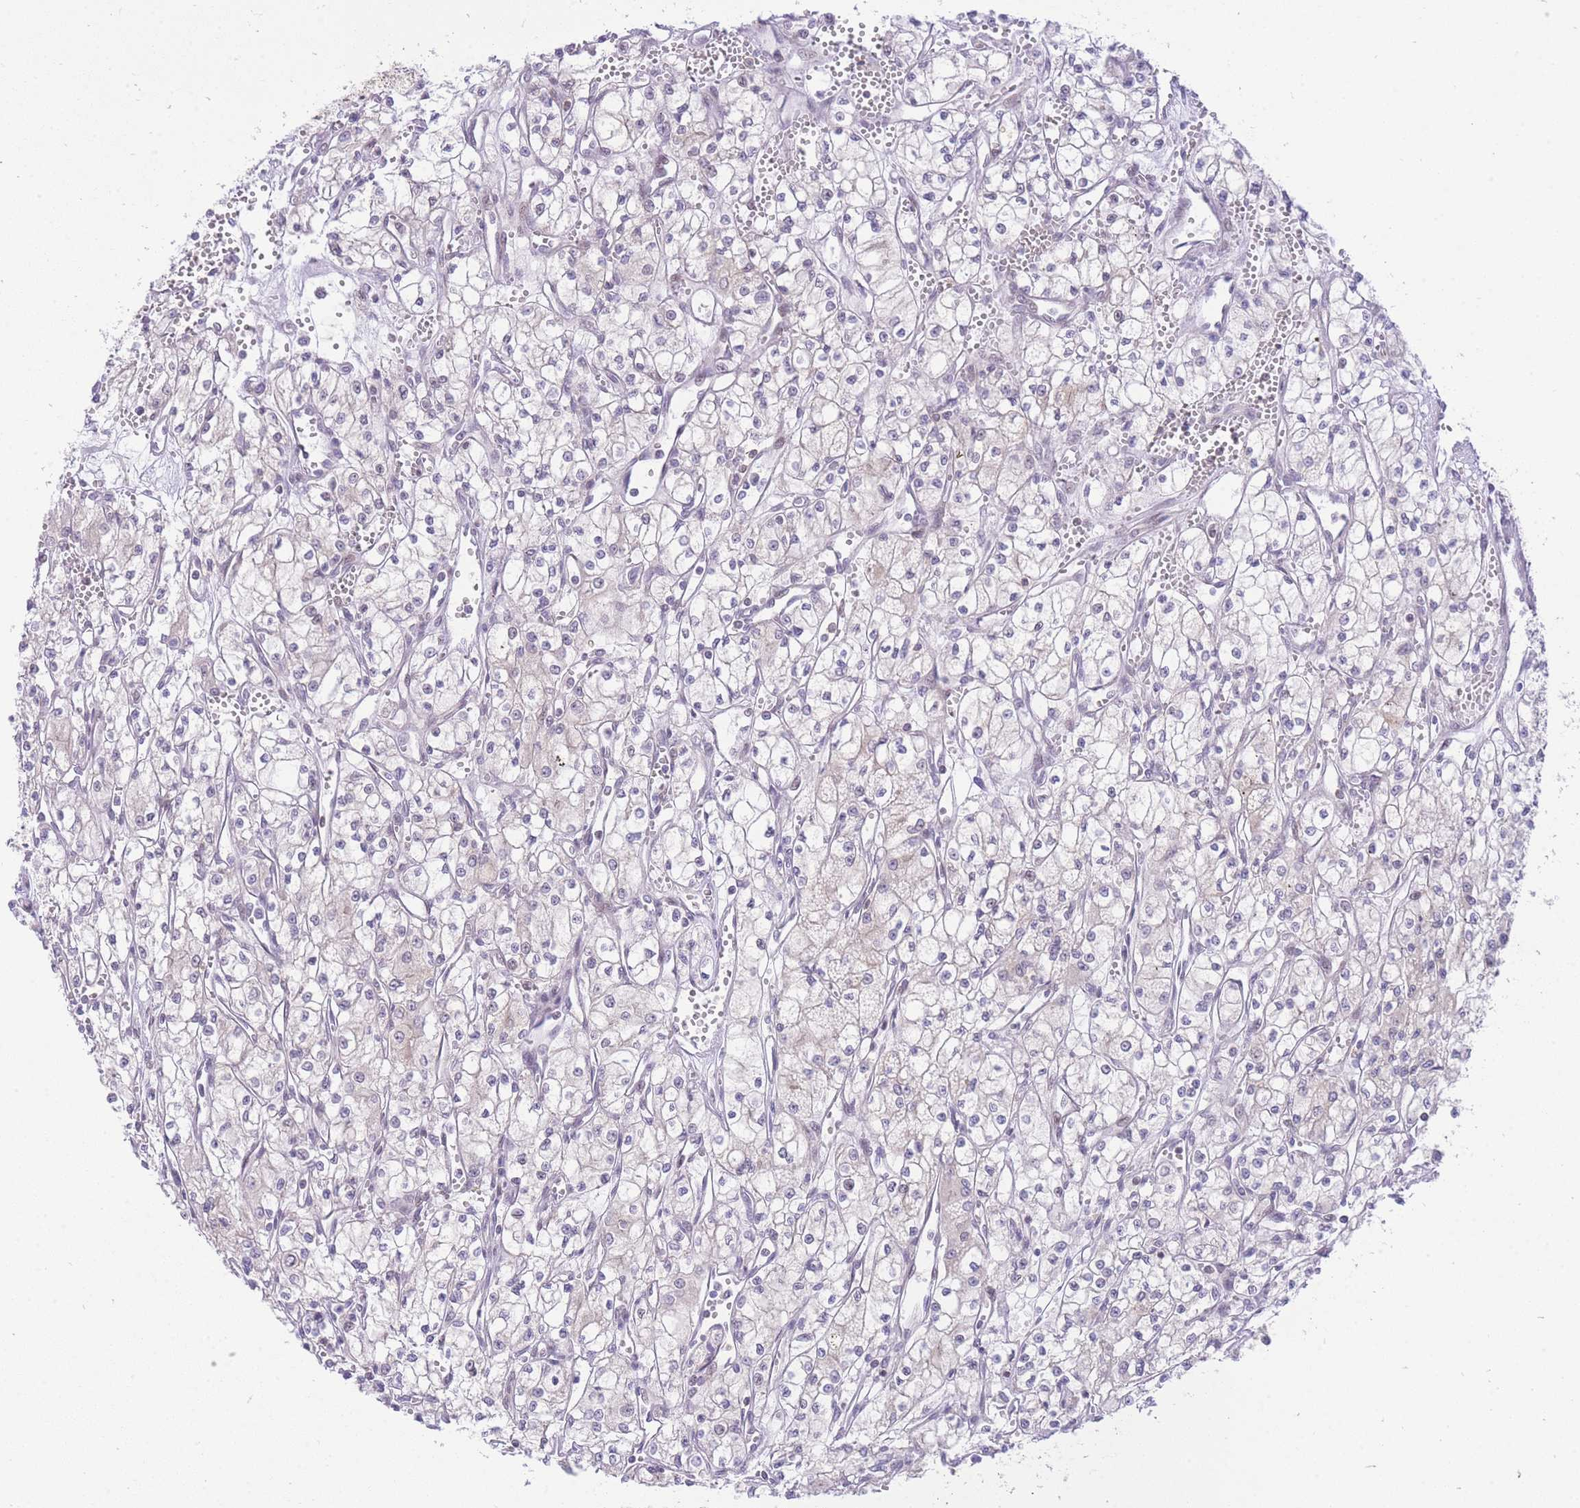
{"staining": {"intensity": "negative", "quantity": "none", "location": "none"}, "tissue": "renal cancer", "cell_type": "Tumor cells", "image_type": "cancer", "snomed": [{"axis": "morphology", "description": "Adenocarcinoma, NOS"}, {"axis": "topography", "description": "Kidney"}], "caption": "This histopathology image is of adenocarcinoma (renal) stained with immunohistochemistry to label a protein in brown with the nuclei are counter-stained blue. There is no staining in tumor cells.", "gene": "STK39", "patient": {"sex": "male", "age": 59}}